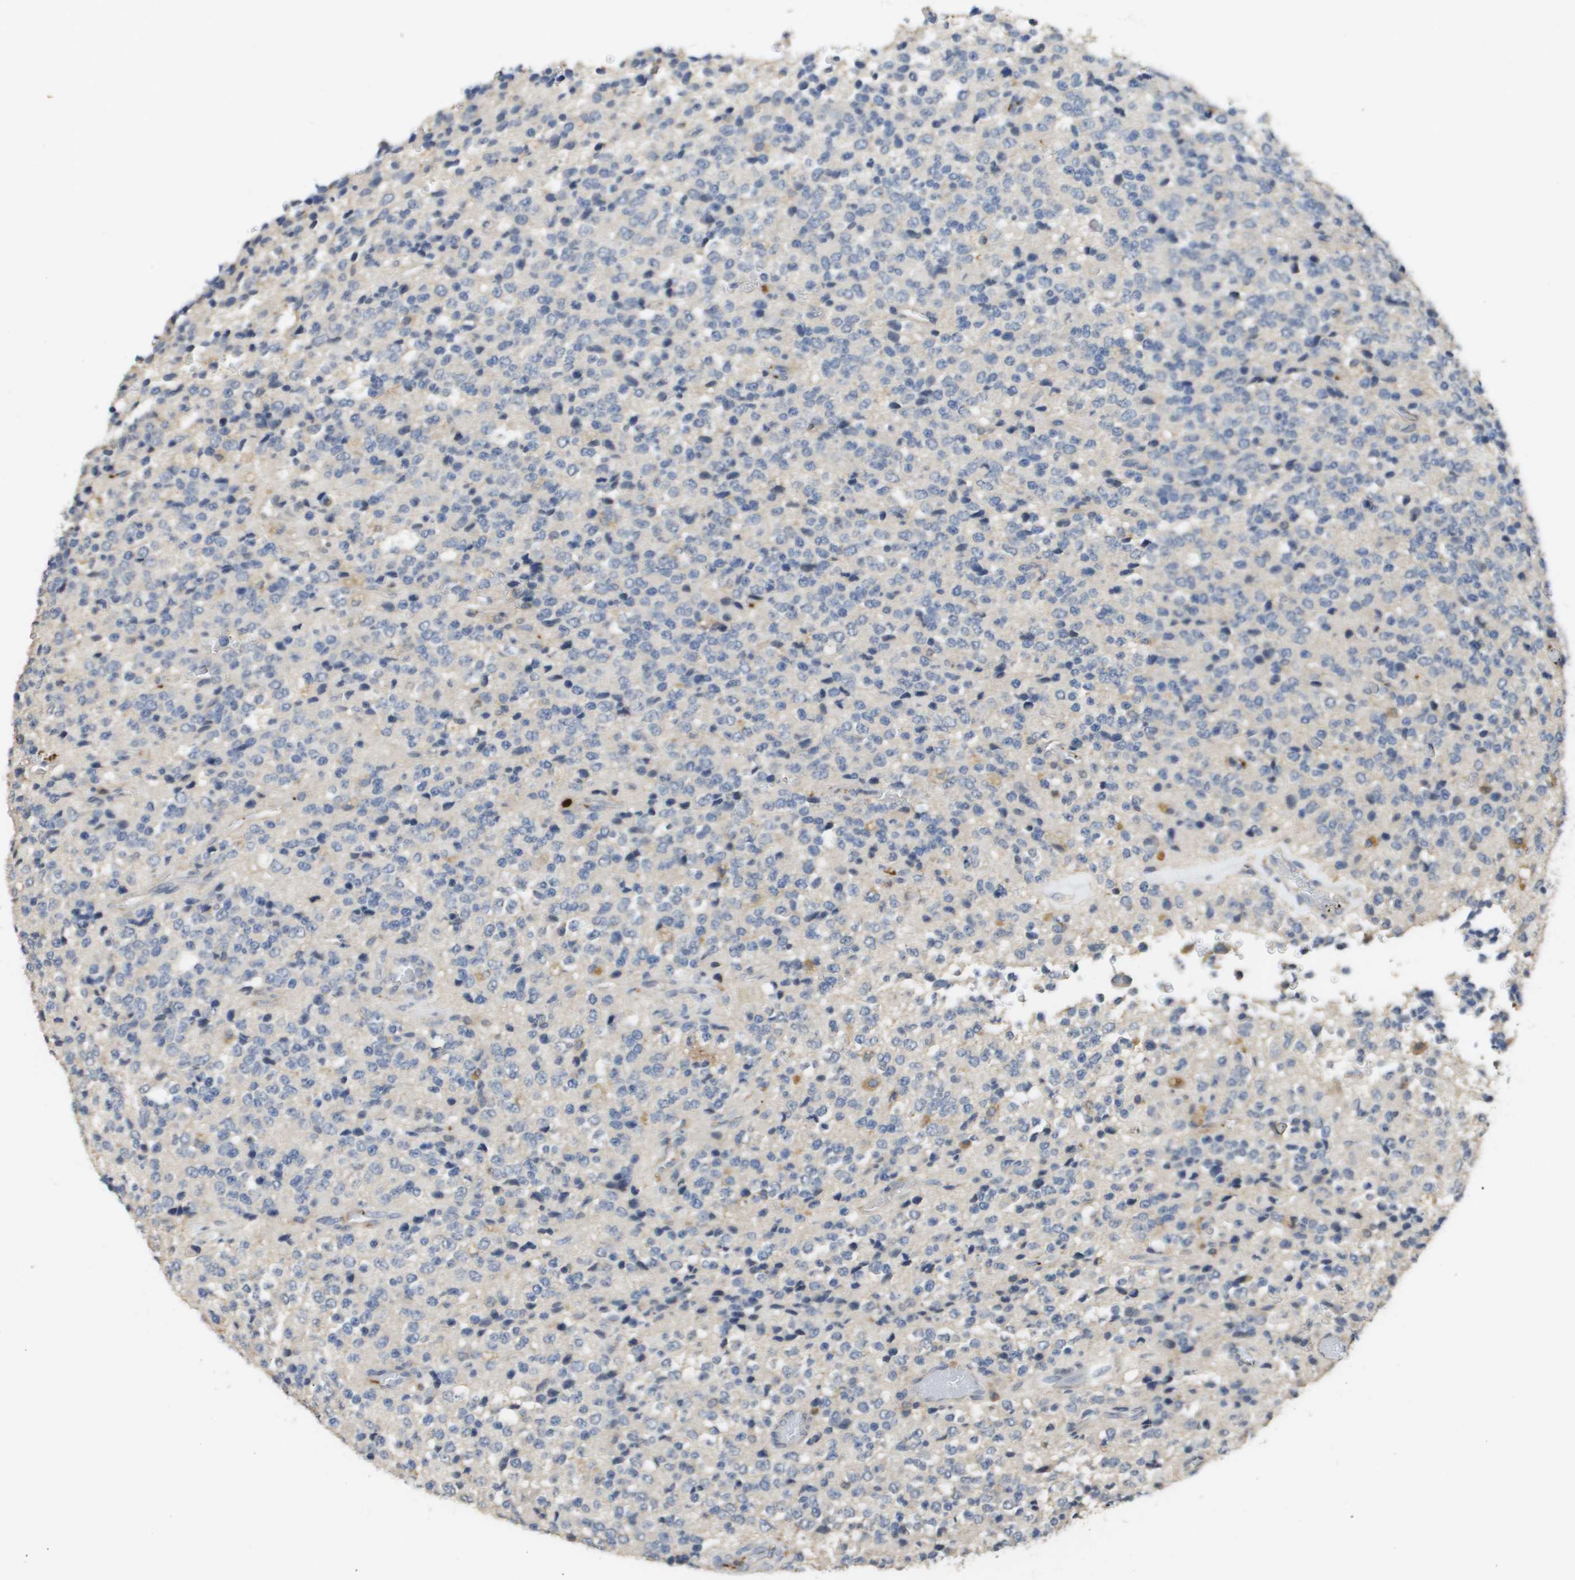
{"staining": {"intensity": "negative", "quantity": "none", "location": "none"}, "tissue": "glioma", "cell_type": "Tumor cells", "image_type": "cancer", "snomed": [{"axis": "morphology", "description": "Glioma, malignant, High grade"}, {"axis": "topography", "description": "pancreas cauda"}], "caption": "An immunohistochemistry image of high-grade glioma (malignant) is shown. There is no staining in tumor cells of high-grade glioma (malignant). (DAB immunohistochemistry, high magnification).", "gene": "RAB27B", "patient": {"sex": "male", "age": 60}}